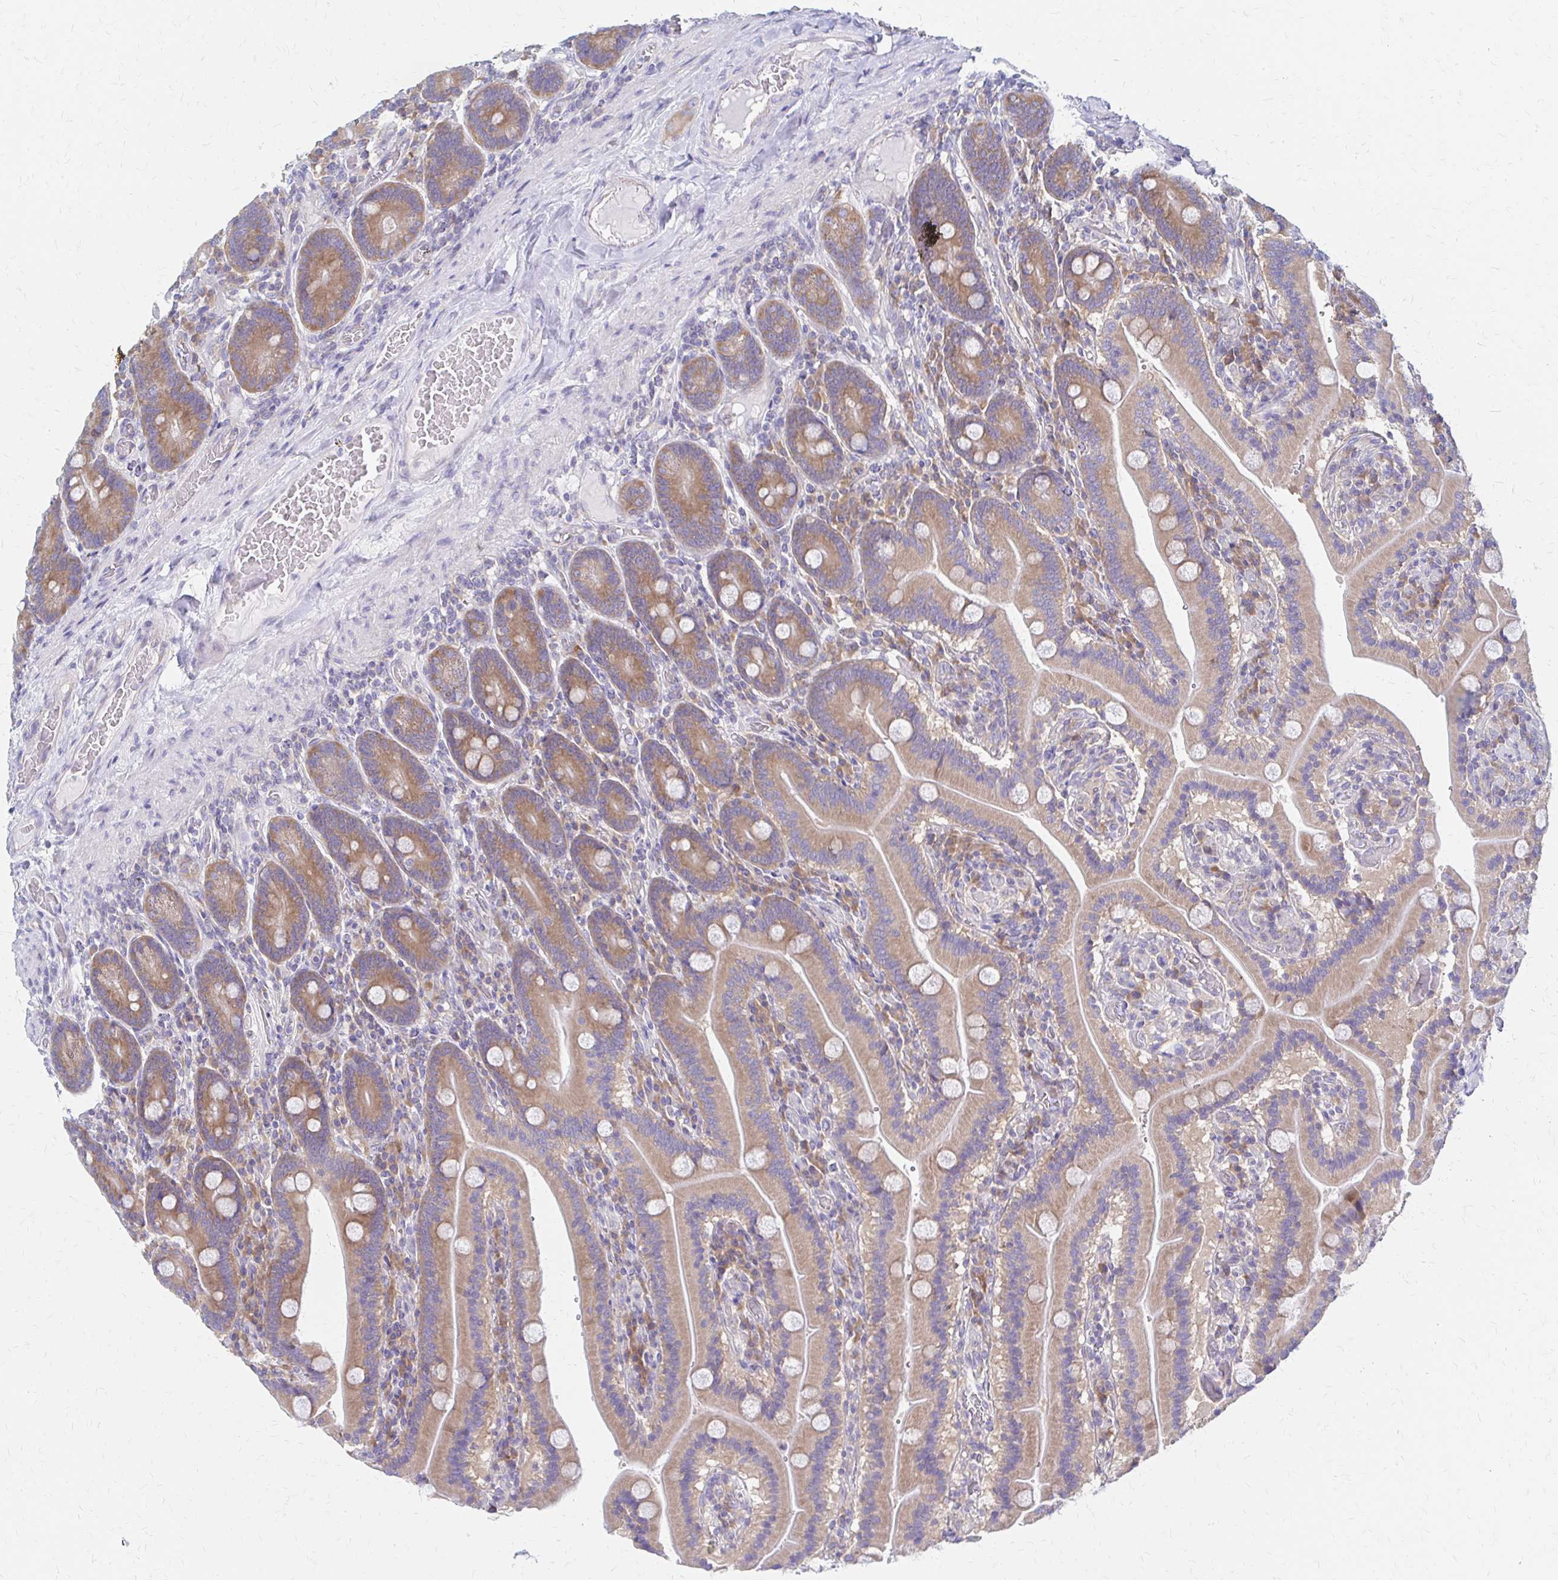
{"staining": {"intensity": "moderate", "quantity": ">75%", "location": "cytoplasmic/membranous"}, "tissue": "duodenum", "cell_type": "Glandular cells", "image_type": "normal", "snomed": [{"axis": "morphology", "description": "Normal tissue, NOS"}, {"axis": "topography", "description": "Duodenum"}], "caption": "Immunohistochemistry of benign human duodenum shows medium levels of moderate cytoplasmic/membranous expression in about >75% of glandular cells.", "gene": "RPL27A", "patient": {"sex": "female", "age": 62}}